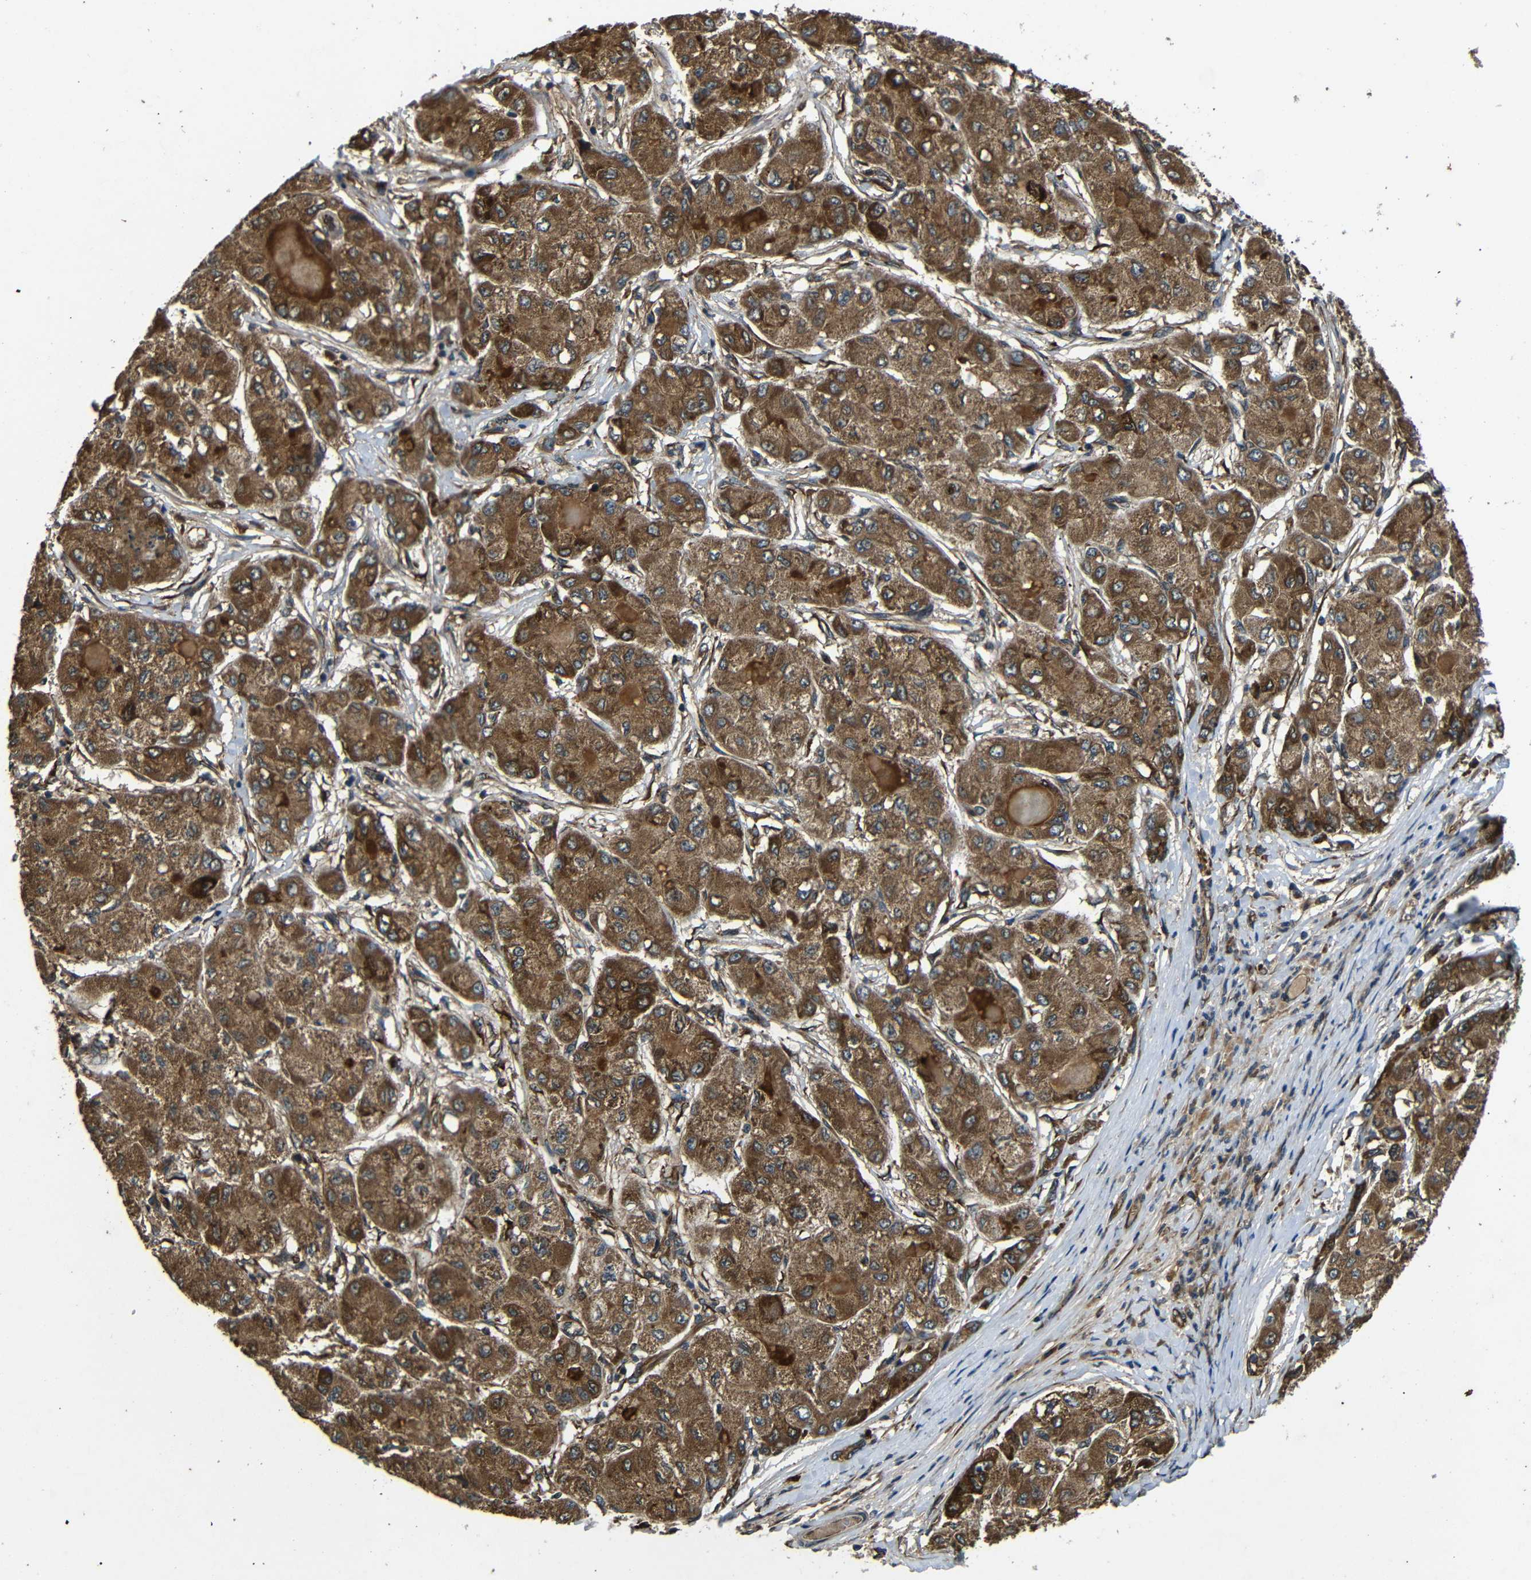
{"staining": {"intensity": "strong", "quantity": ">75%", "location": "cytoplasmic/membranous"}, "tissue": "liver cancer", "cell_type": "Tumor cells", "image_type": "cancer", "snomed": [{"axis": "morphology", "description": "Carcinoma, Hepatocellular, NOS"}, {"axis": "topography", "description": "Liver"}], "caption": "Protein staining exhibits strong cytoplasmic/membranous positivity in approximately >75% of tumor cells in liver cancer.", "gene": "TRPC1", "patient": {"sex": "male", "age": 80}}